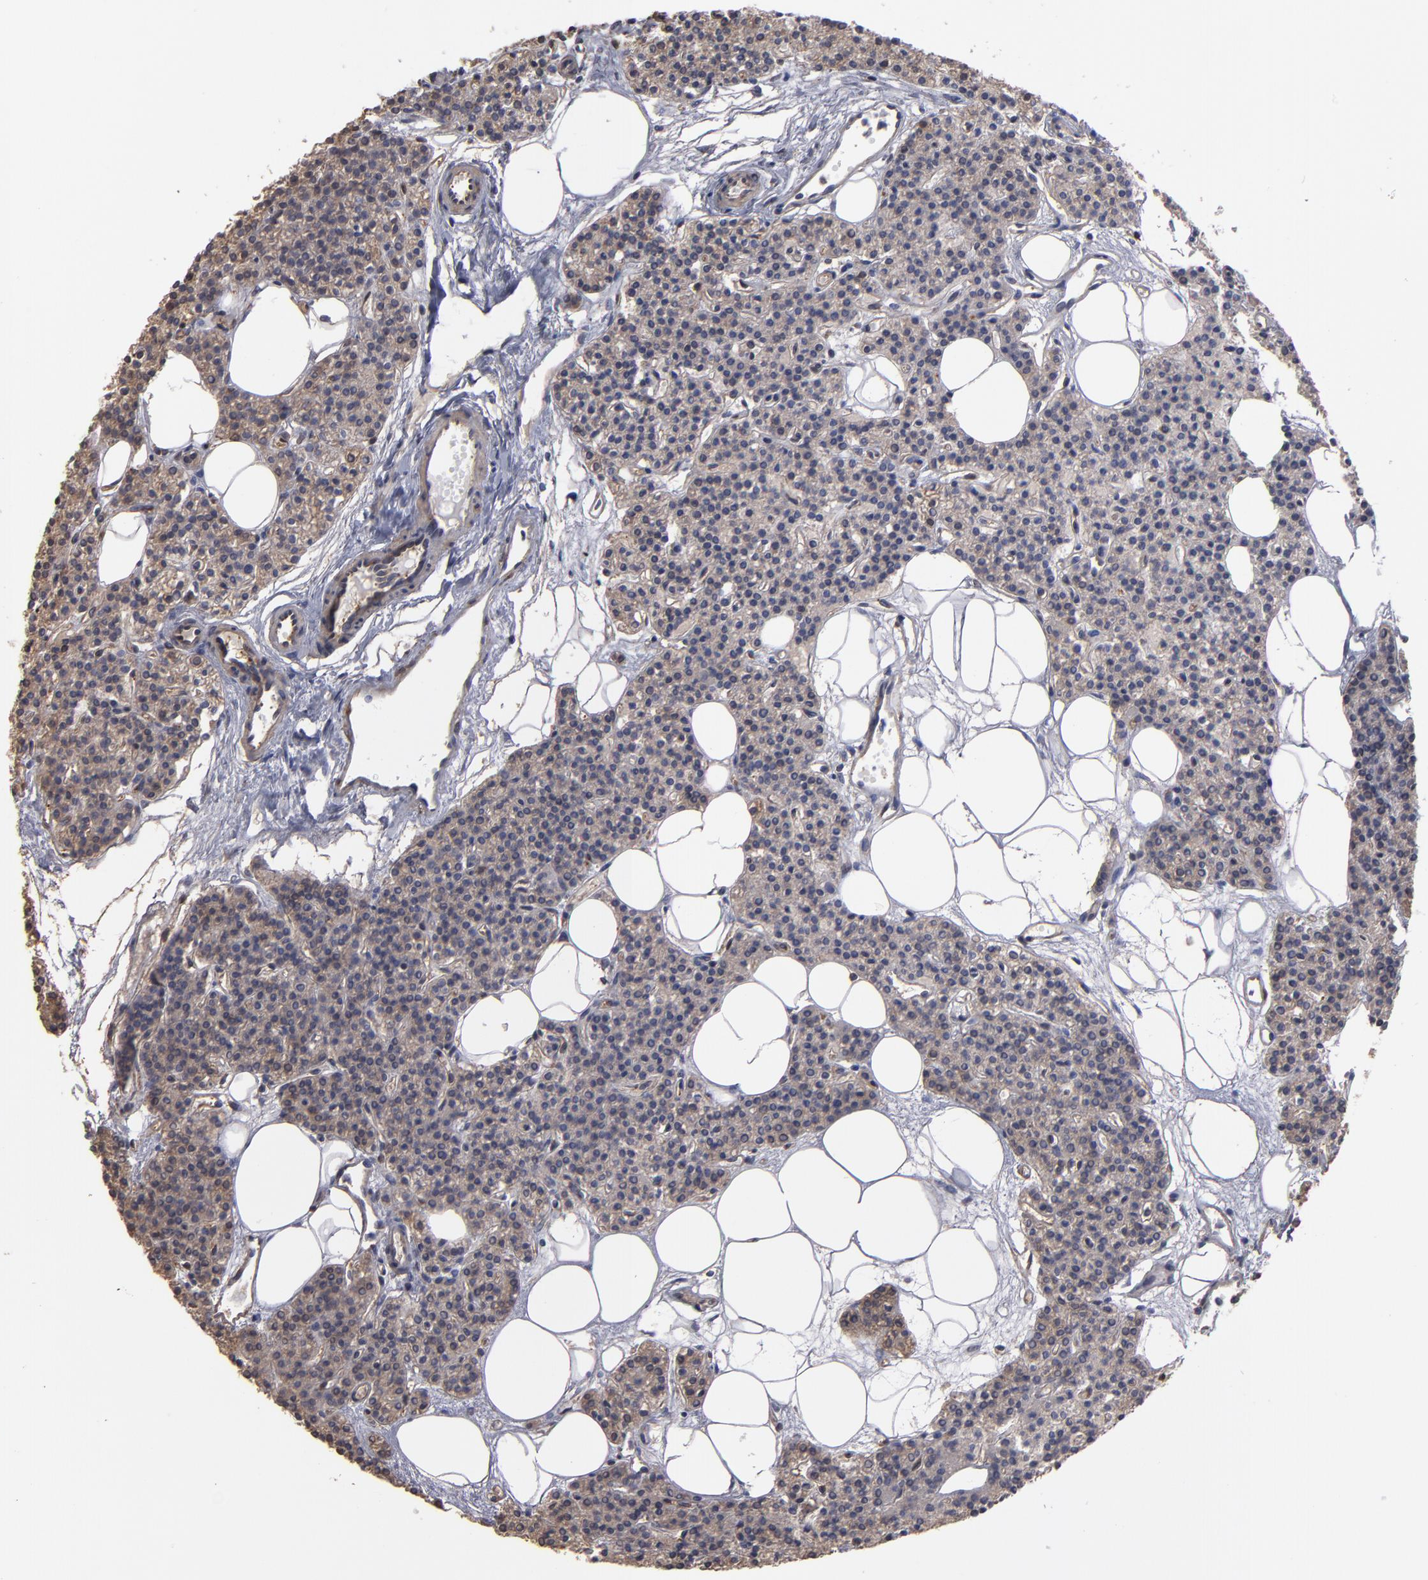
{"staining": {"intensity": "weak", "quantity": "25%-75%", "location": "cytoplasmic/membranous"}, "tissue": "parathyroid gland", "cell_type": "Glandular cells", "image_type": "normal", "snomed": [{"axis": "morphology", "description": "Normal tissue, NOS"}, {"axis": "topography", "description": "Parathyroid gland"}], "caption": "Unremarkable parathyroid gland displays weak cytoplasmic/membranous staining in approximately 25%-75% of glandular cells.", "gene": "ESYT2", "patient": {"sex": "male", "age": 24}}